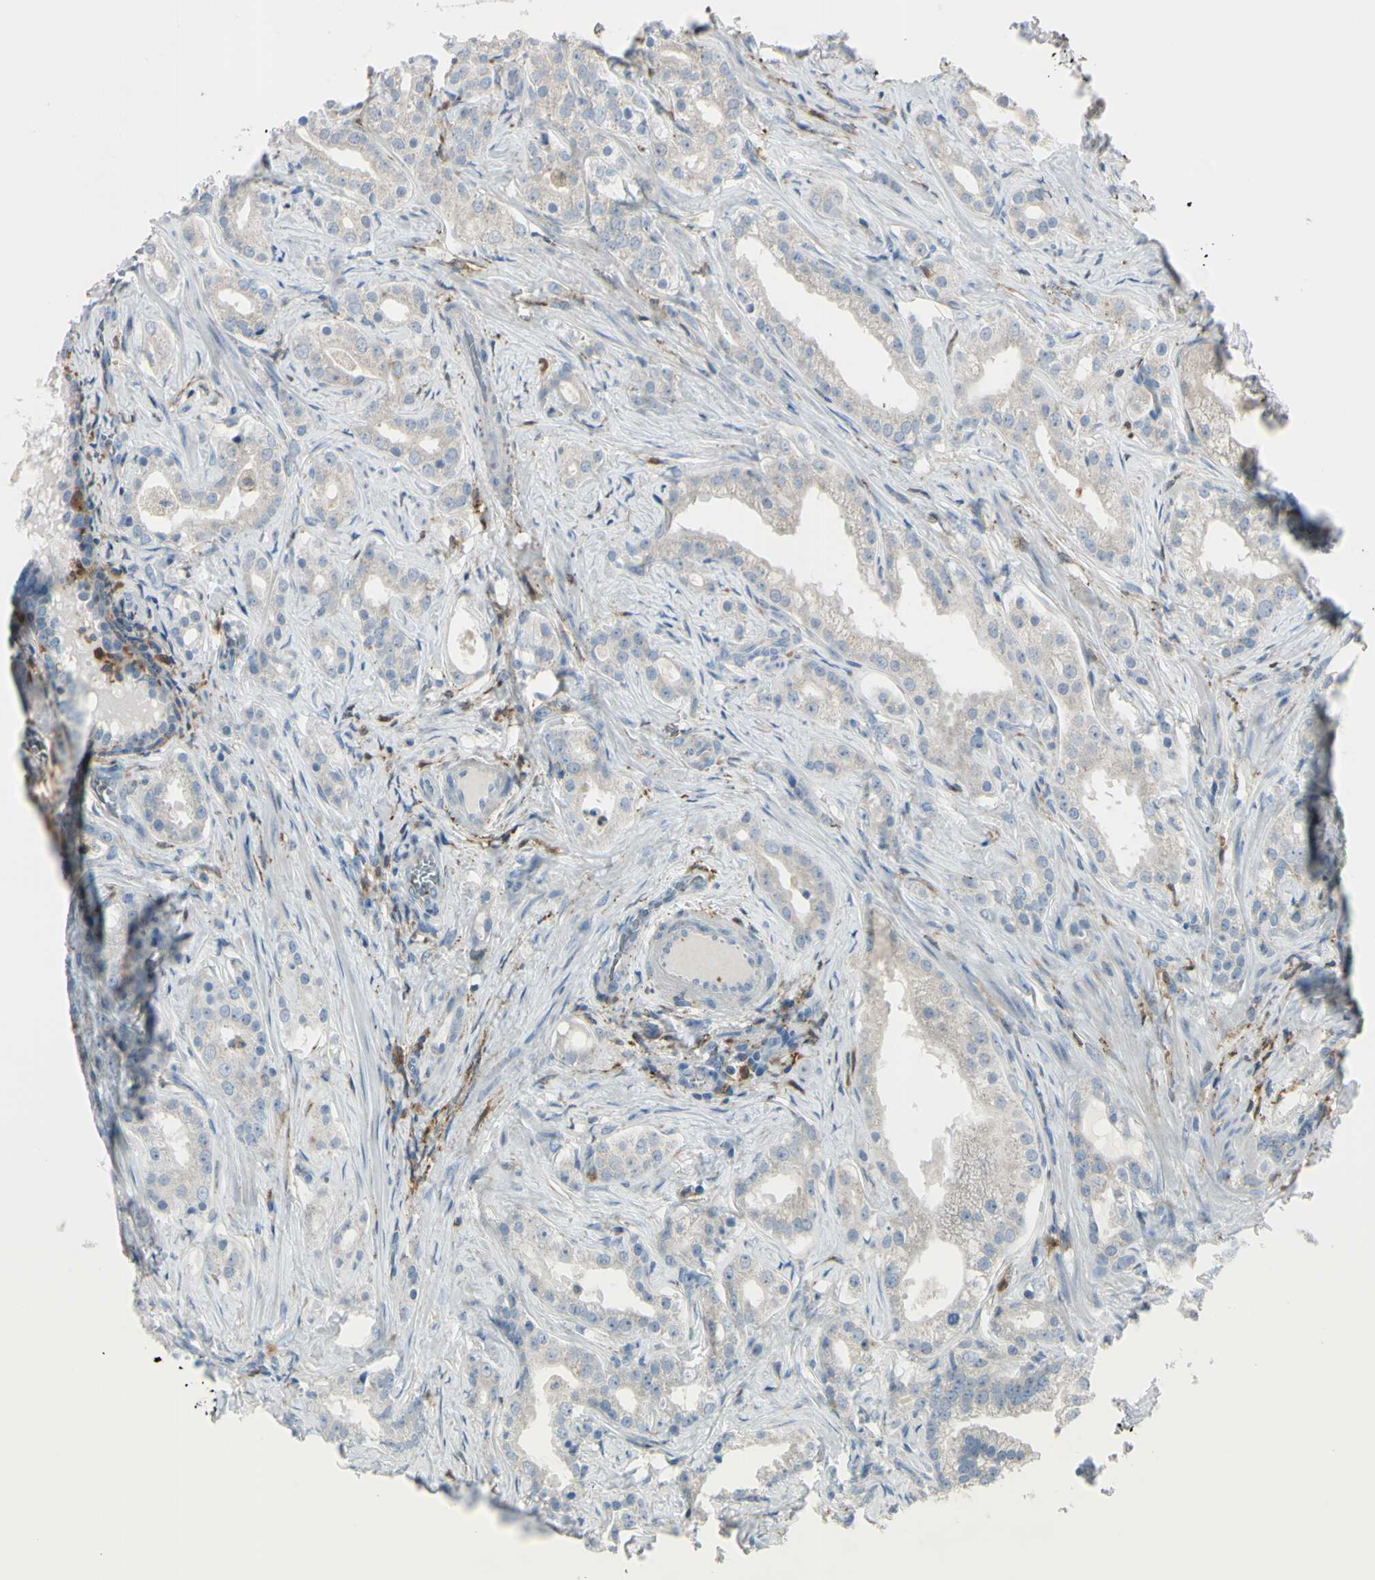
{"staining": {"intensity": "weak", "quantity": ">75%", "location": "cytoplasmic/membranous"}, "tissue": "prostate cancer", "cell_type": "Tumor cells", "image_type": "cancer", "snomed": [{"axis": "morphology", "description": "Adenocarcinoma, Low grade"}, {"axis": "topography", "description": "Prostate"}], "caption": "DAB (3,3'-diaminobenzidine) immunohistochemical staining of human prostate cancer exhibits weak cytoplasmic/membranous protein expression in about >75% of tumor cells.", "gene": "CYRIB", "patient": {"sex": "male", "age": 59}}